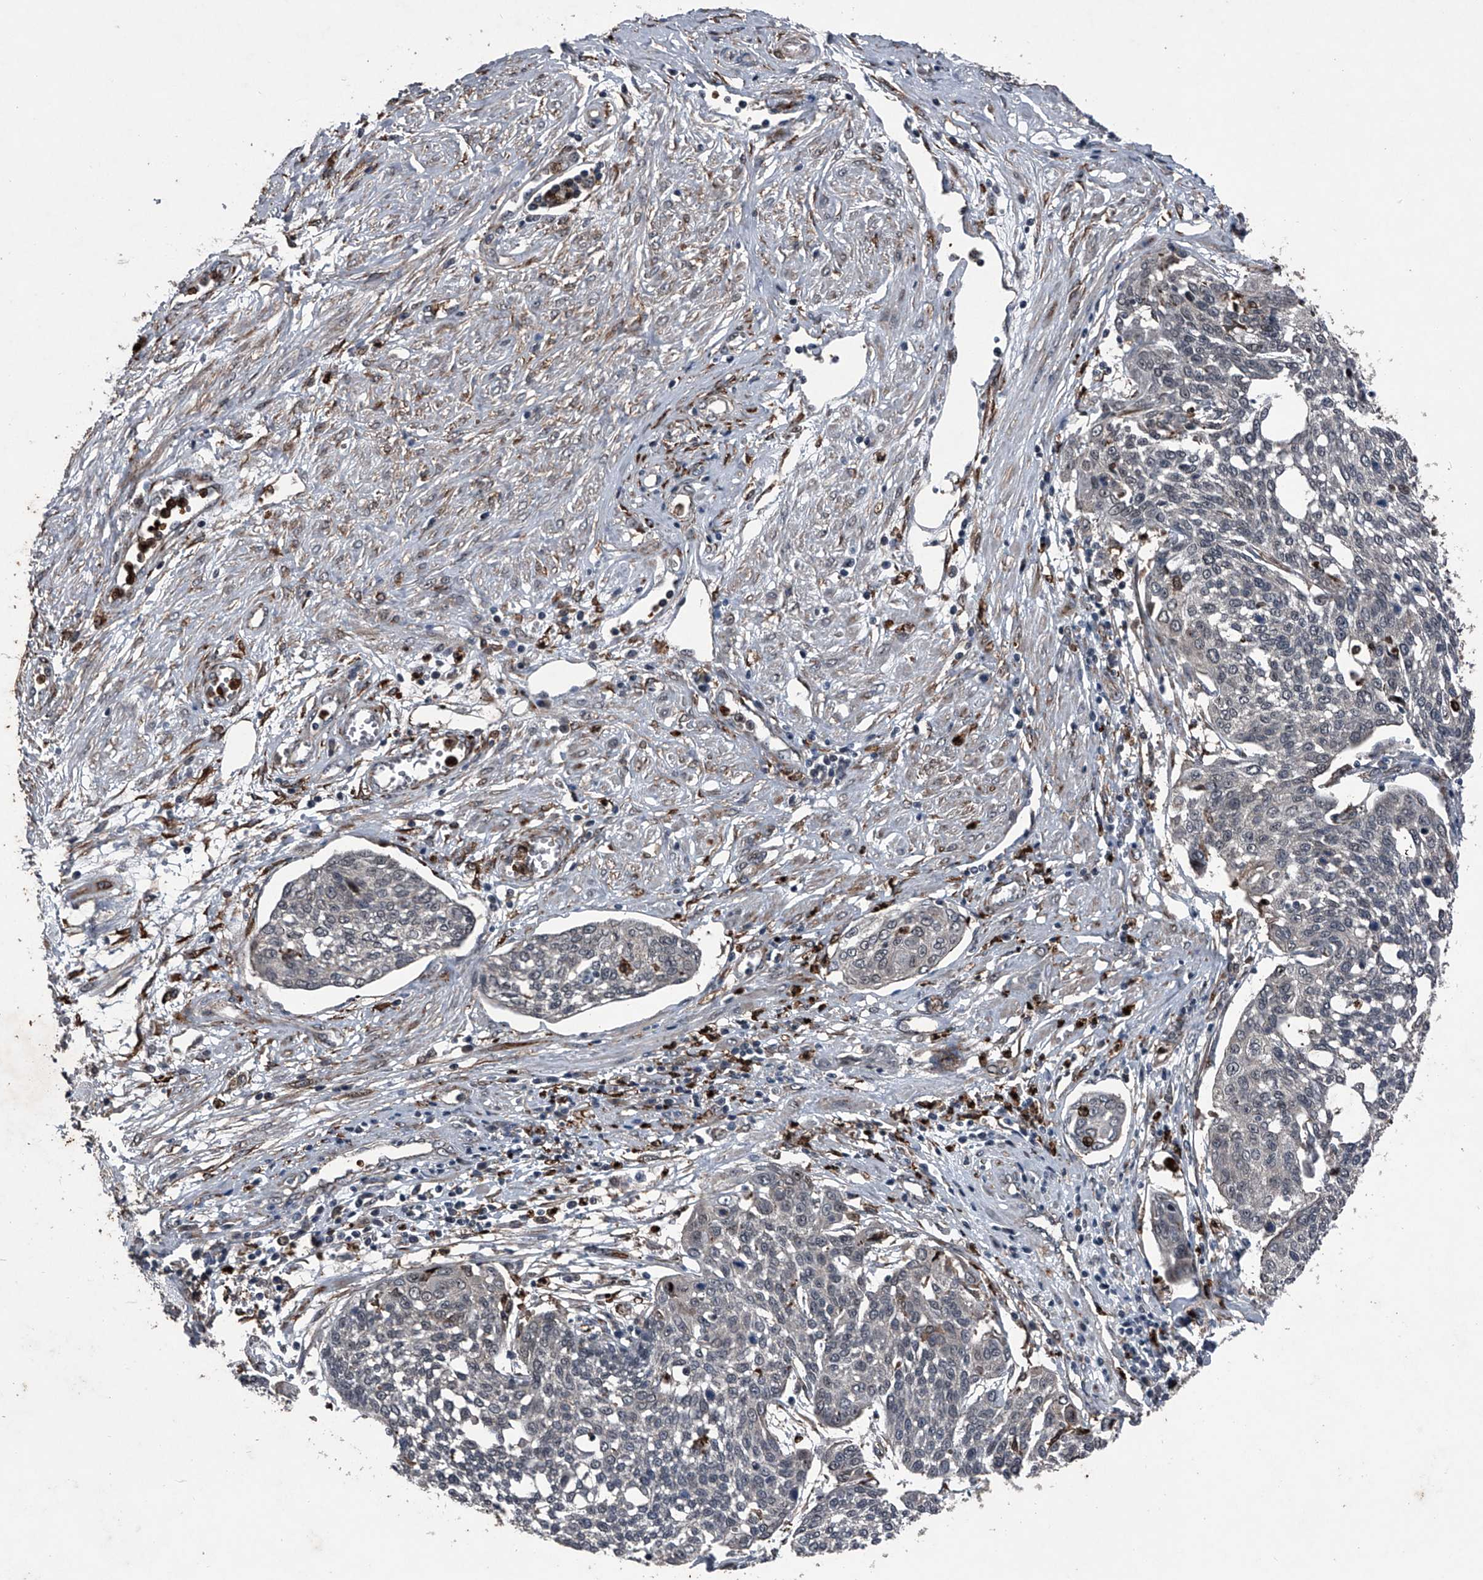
{"staining": {"intensity": "negative", "quantity": "none", "location": "none"}, "tissue": "cervical cancer", "cell_type": "Tumor cells", "image_type": "cancer", "snomed": [{"axis": "morphology", "description": "Squamous cell carcinoma, NOS"}, {"axis": "topography", "description": "Cervix"}], "caption": "This micrograph is of cervical cancer stained with immunohistochemistry to label a protein in brown with the nuclei are counter-stained blue. There is no staining in tumor cells. (Stains: DAB (3,3'-diaminobenzidine) immunohistochemistry (IHC) with hematoxylin counter stain, Microscopy: brightfield microscopy at high magnification).", "gene": "MAPKAP1", "patient": {"sex": "female", "age": 34}}